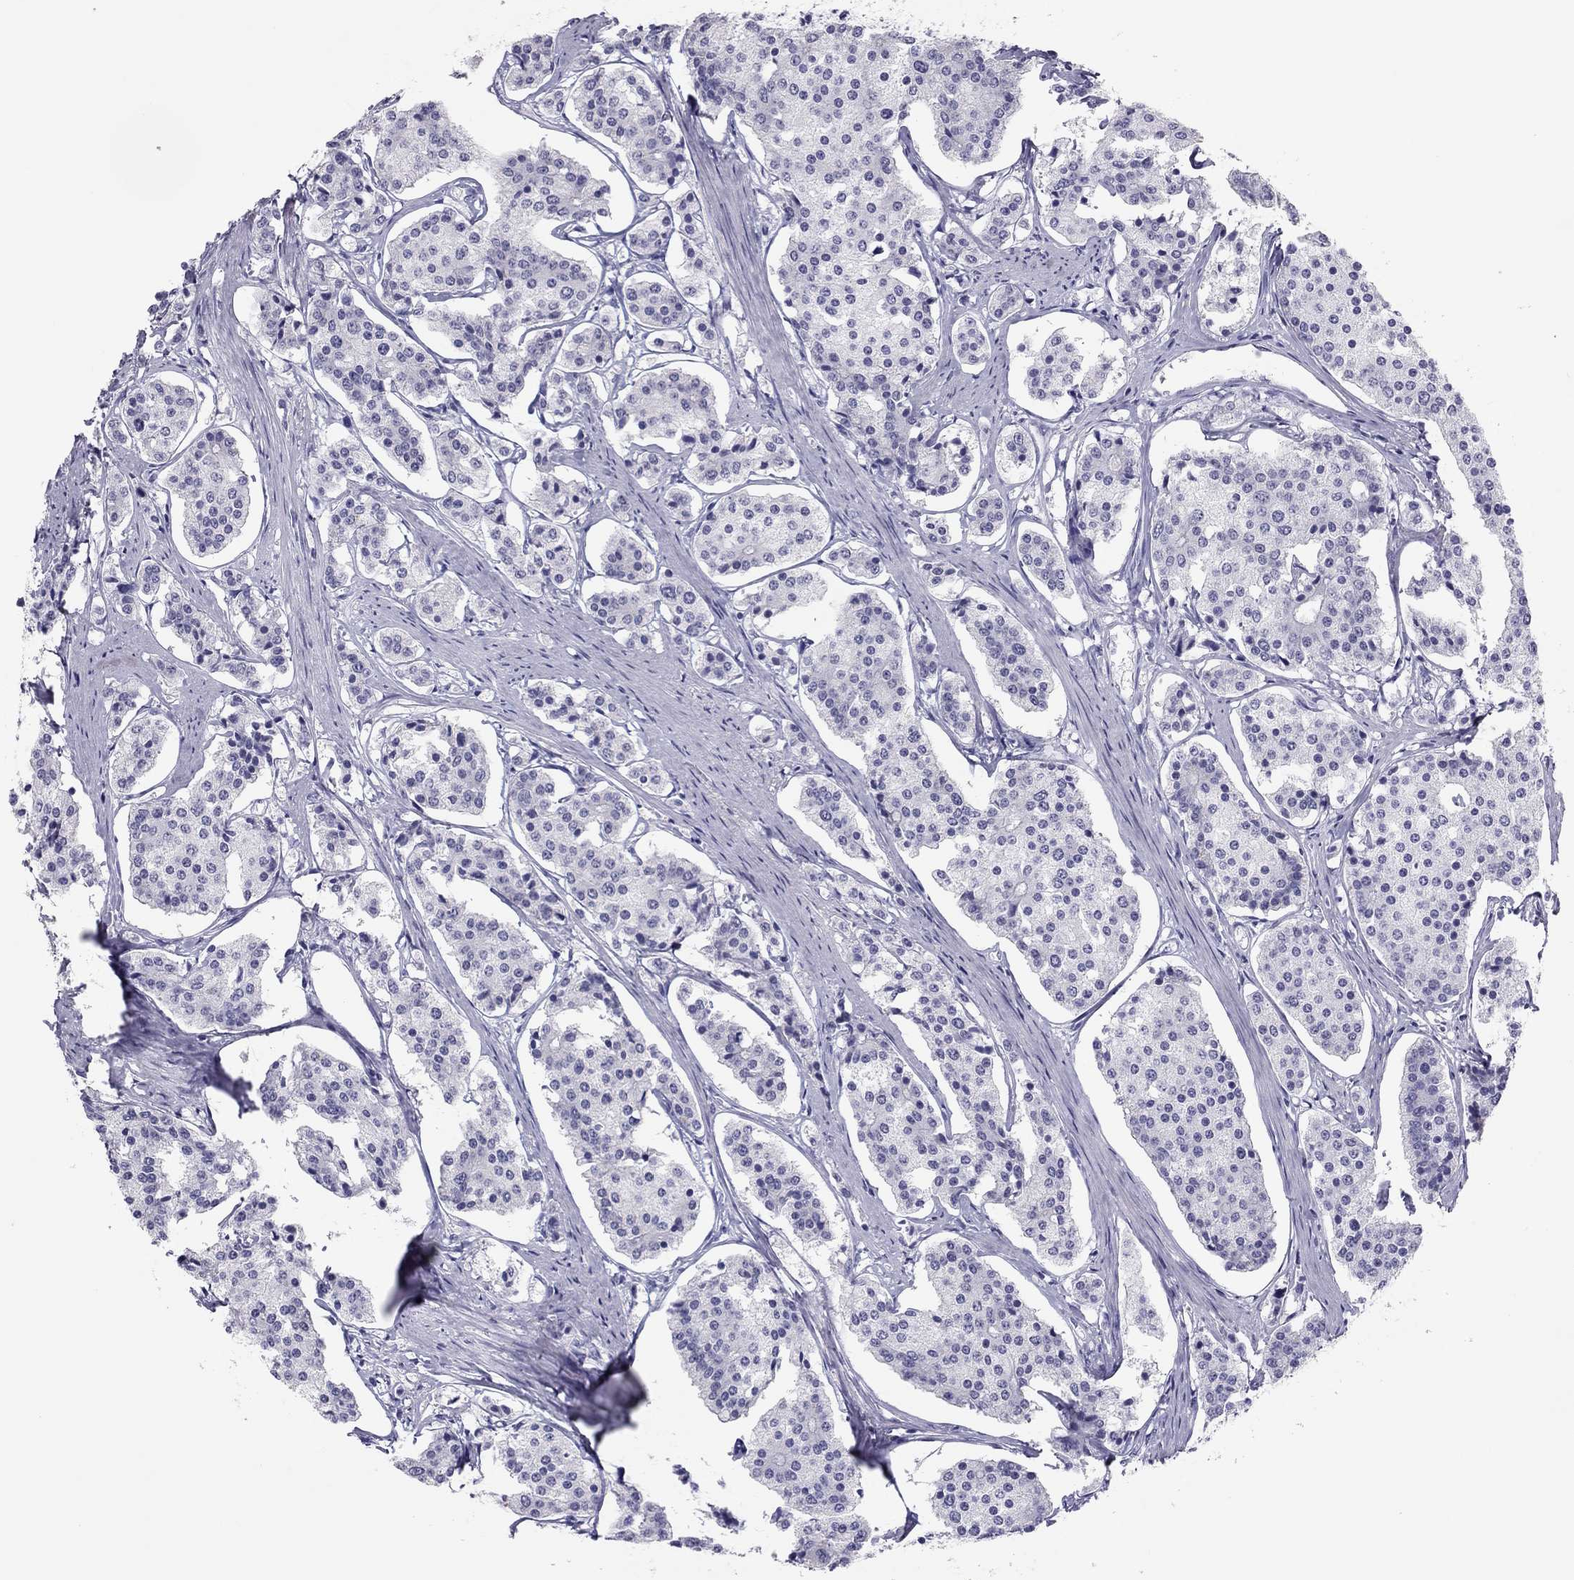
{"staining": {"intensity": "negative", "quantity": "none", "location": "none"}, "tissue": "carcinoid", "cell_type": "Tumor cells", "image_type": "cancer", "snomed": [{"axis": "morphology", "description": "Carcinoid, malignant, NOS"}, {"axis": "topography", "description": "Small intestine"}], "caption": "A micrograph of human malignant carcinoid is negative for staining in tumor cells.", "gene": "PHOX2A", "patient": {"sex": "female", "age": 65}}